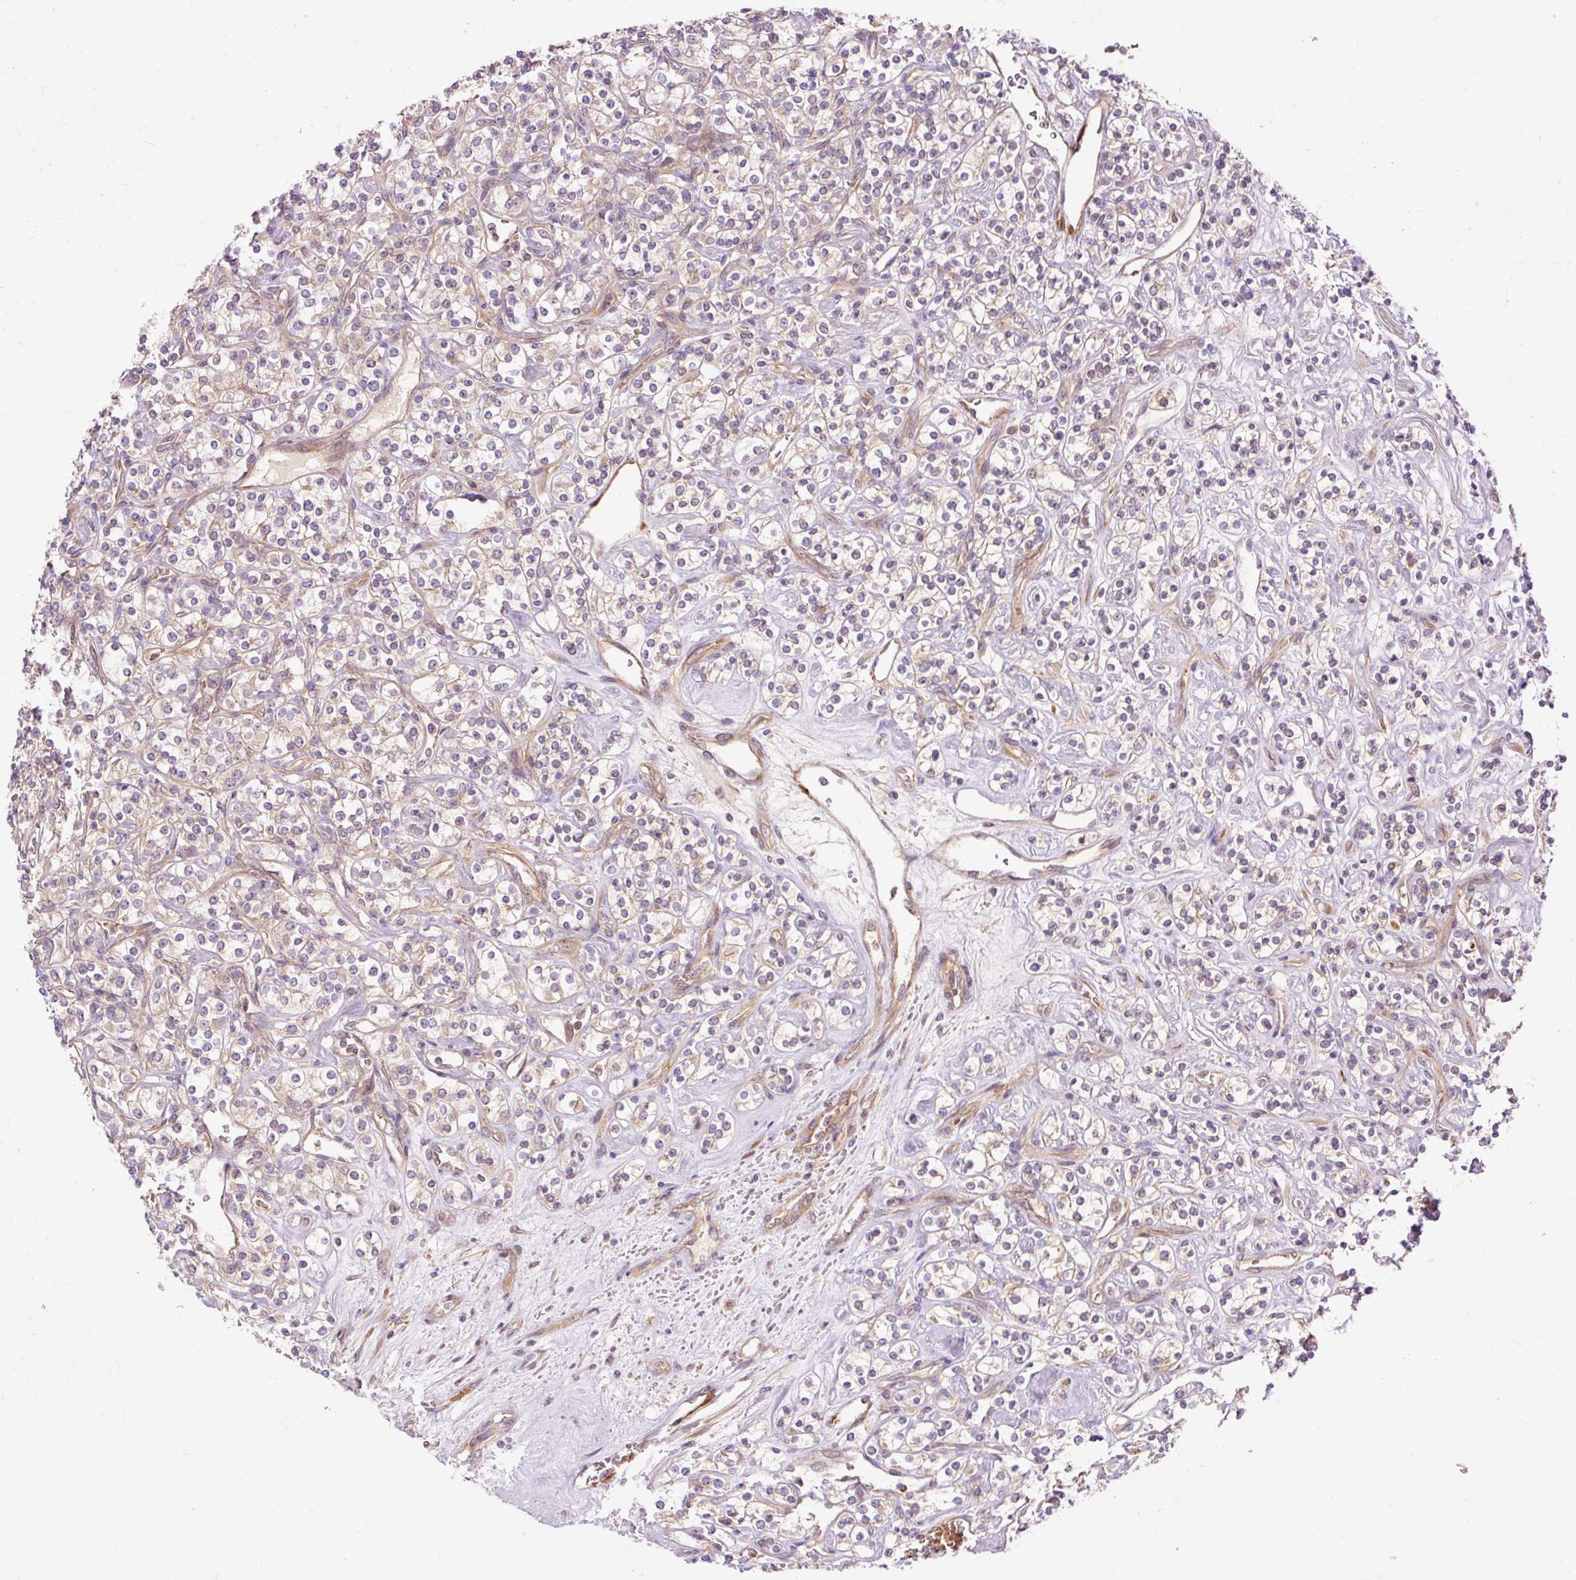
{"staining": {"intensity": "weak", "quantity": "25%-75%", "location": "cytoplasmic/membranous"}, "tissue": "renal cancer", "cell_type": "Tumor cells", "image_type": "cancer", "snomed": [{"axis": "morphology", "description": "Adenocarcinoma, NOS"}, {"axis": "topography", "description": "Kidney"}], "caption": "Immunohistochemistry of human renal cancer (adenocarcinoma) shows low levels of weak cytoplasmic/membranous expression in approximately 25%-75% of tumor cells.", "gene": "RIPOR3", "patient": {"sex": "male", "age": 77}}